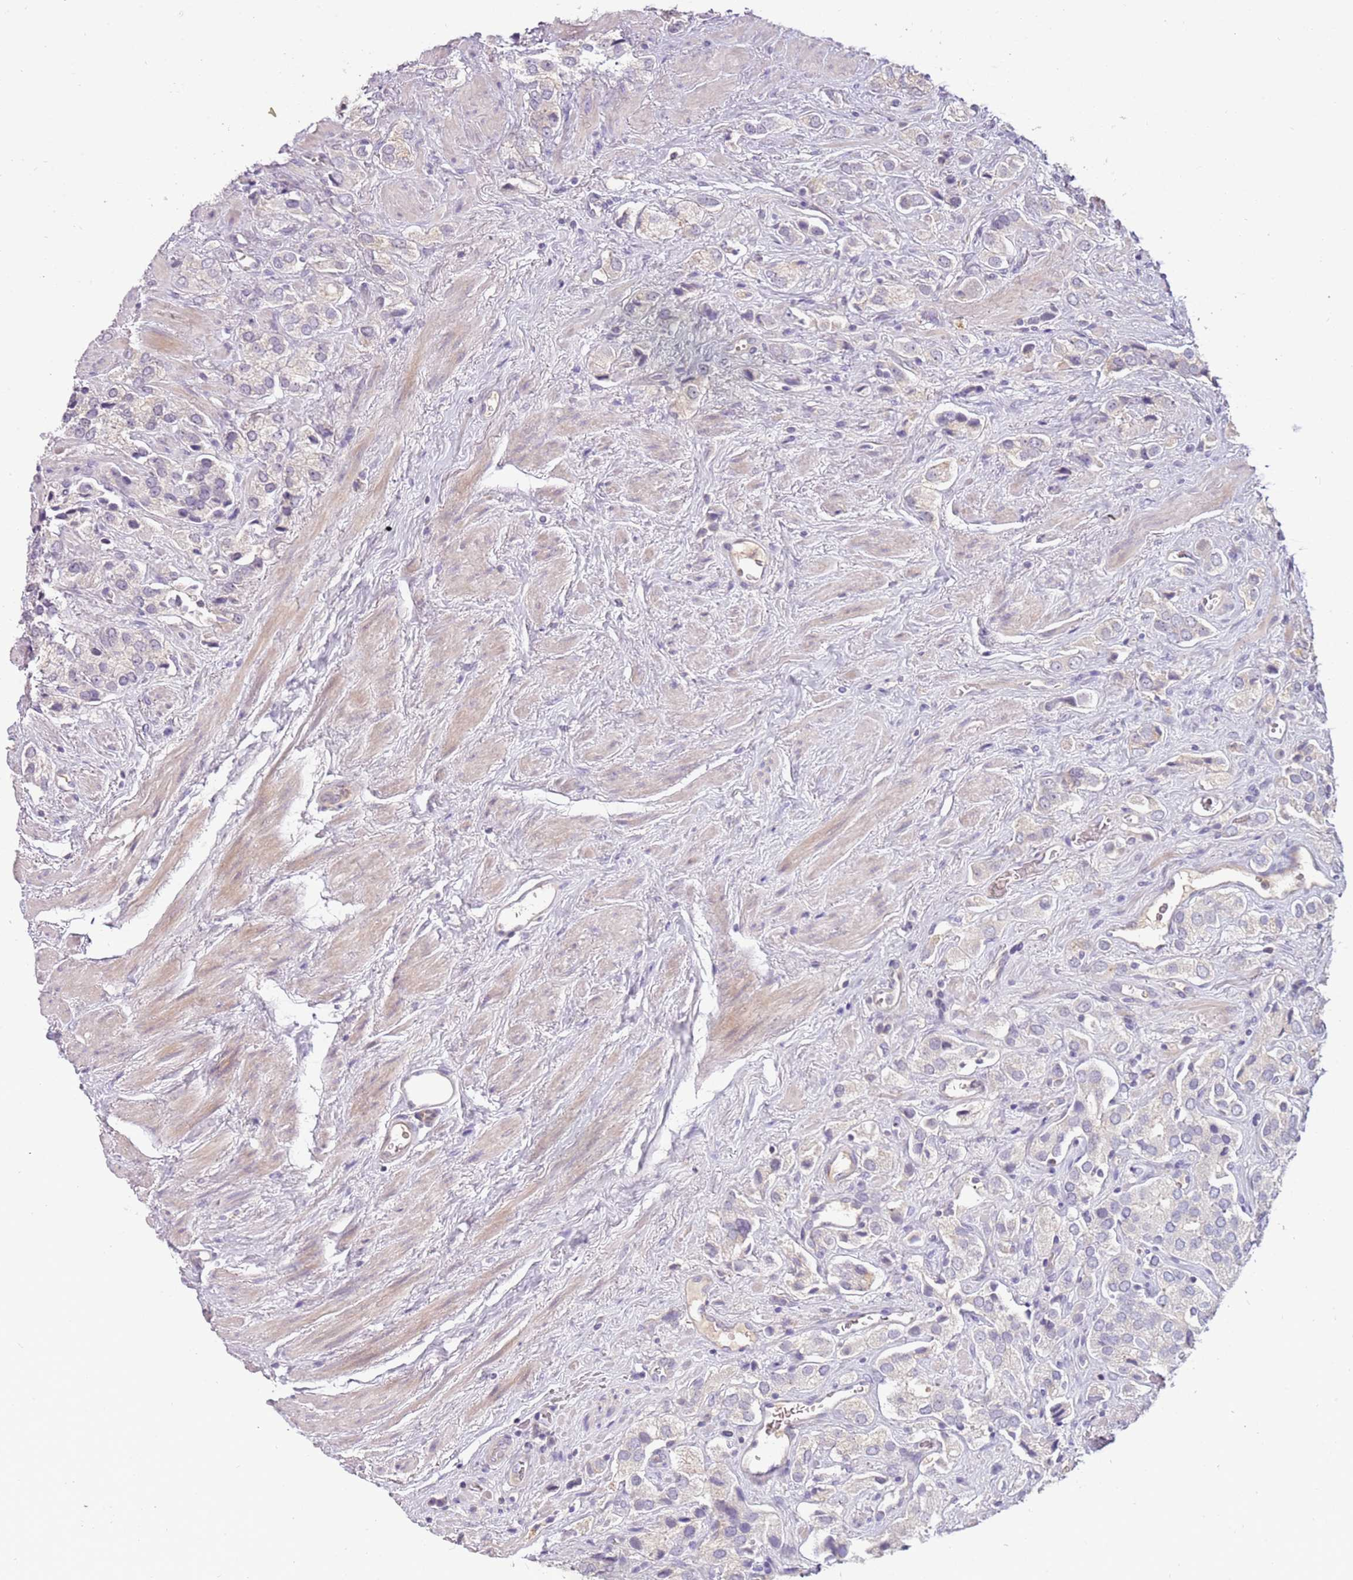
{"staining": {"intensity": "negative", "quantity": "none", "location": "none"}, "tissue": "prostate cancer", "cell_type": "Tumor cells", "image_type": "cancer", "snomed": [{"axis": "morphology", "description": "Adenocarcinoma, High grade"}, {"axis": "topography", "description": "Prostate and seminal vesicle, NOS"}], "caption": "Tumor cells are negative for protein expression in human prostate cancer (high-grade adenocarcinoma).", "gene": "ARHGAP5", "patient": {"sex": "male", "age": 64}}